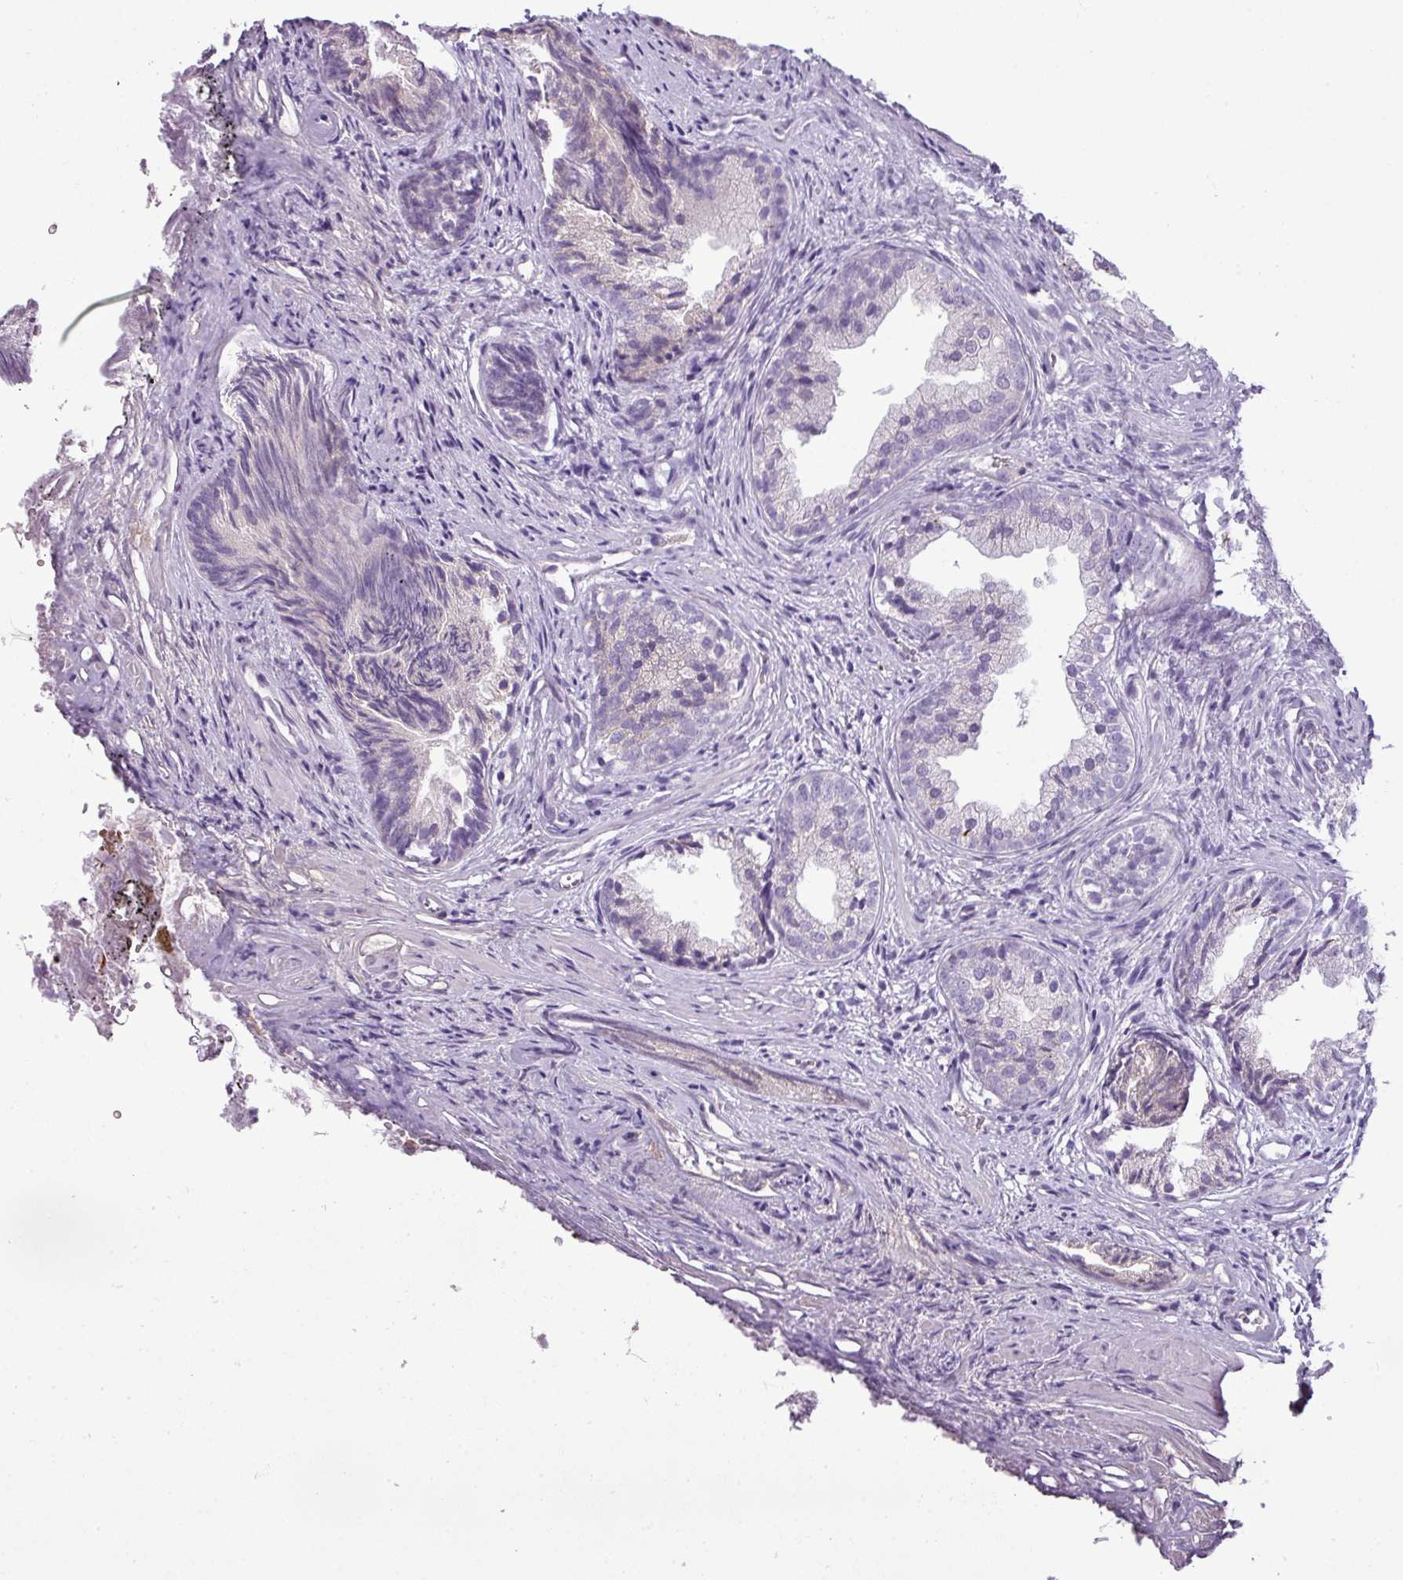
{"staining": {"intensity": "negative", "quantity": "none", "location": "none"}, "tissue": "prostate", "cell_type": "Glandular cells", "image_type": "normal", "snomed": [{"axis": "morphology", "description": "Normal tissue, NOS"}, {"axis": "topography", "description": "Prostate"}], "caption": "Immunohistochemistry histopathology image of unremarkable prostate stained for a protein (brown), which demonstrates no expression in glandular cells. (DAB (3,3'-diaminobenzidine) IHC visualized using brightfield microscopy, high magnification).", "gene": "DNAAF9", "patient": {"sex": "male", "age": 76}}